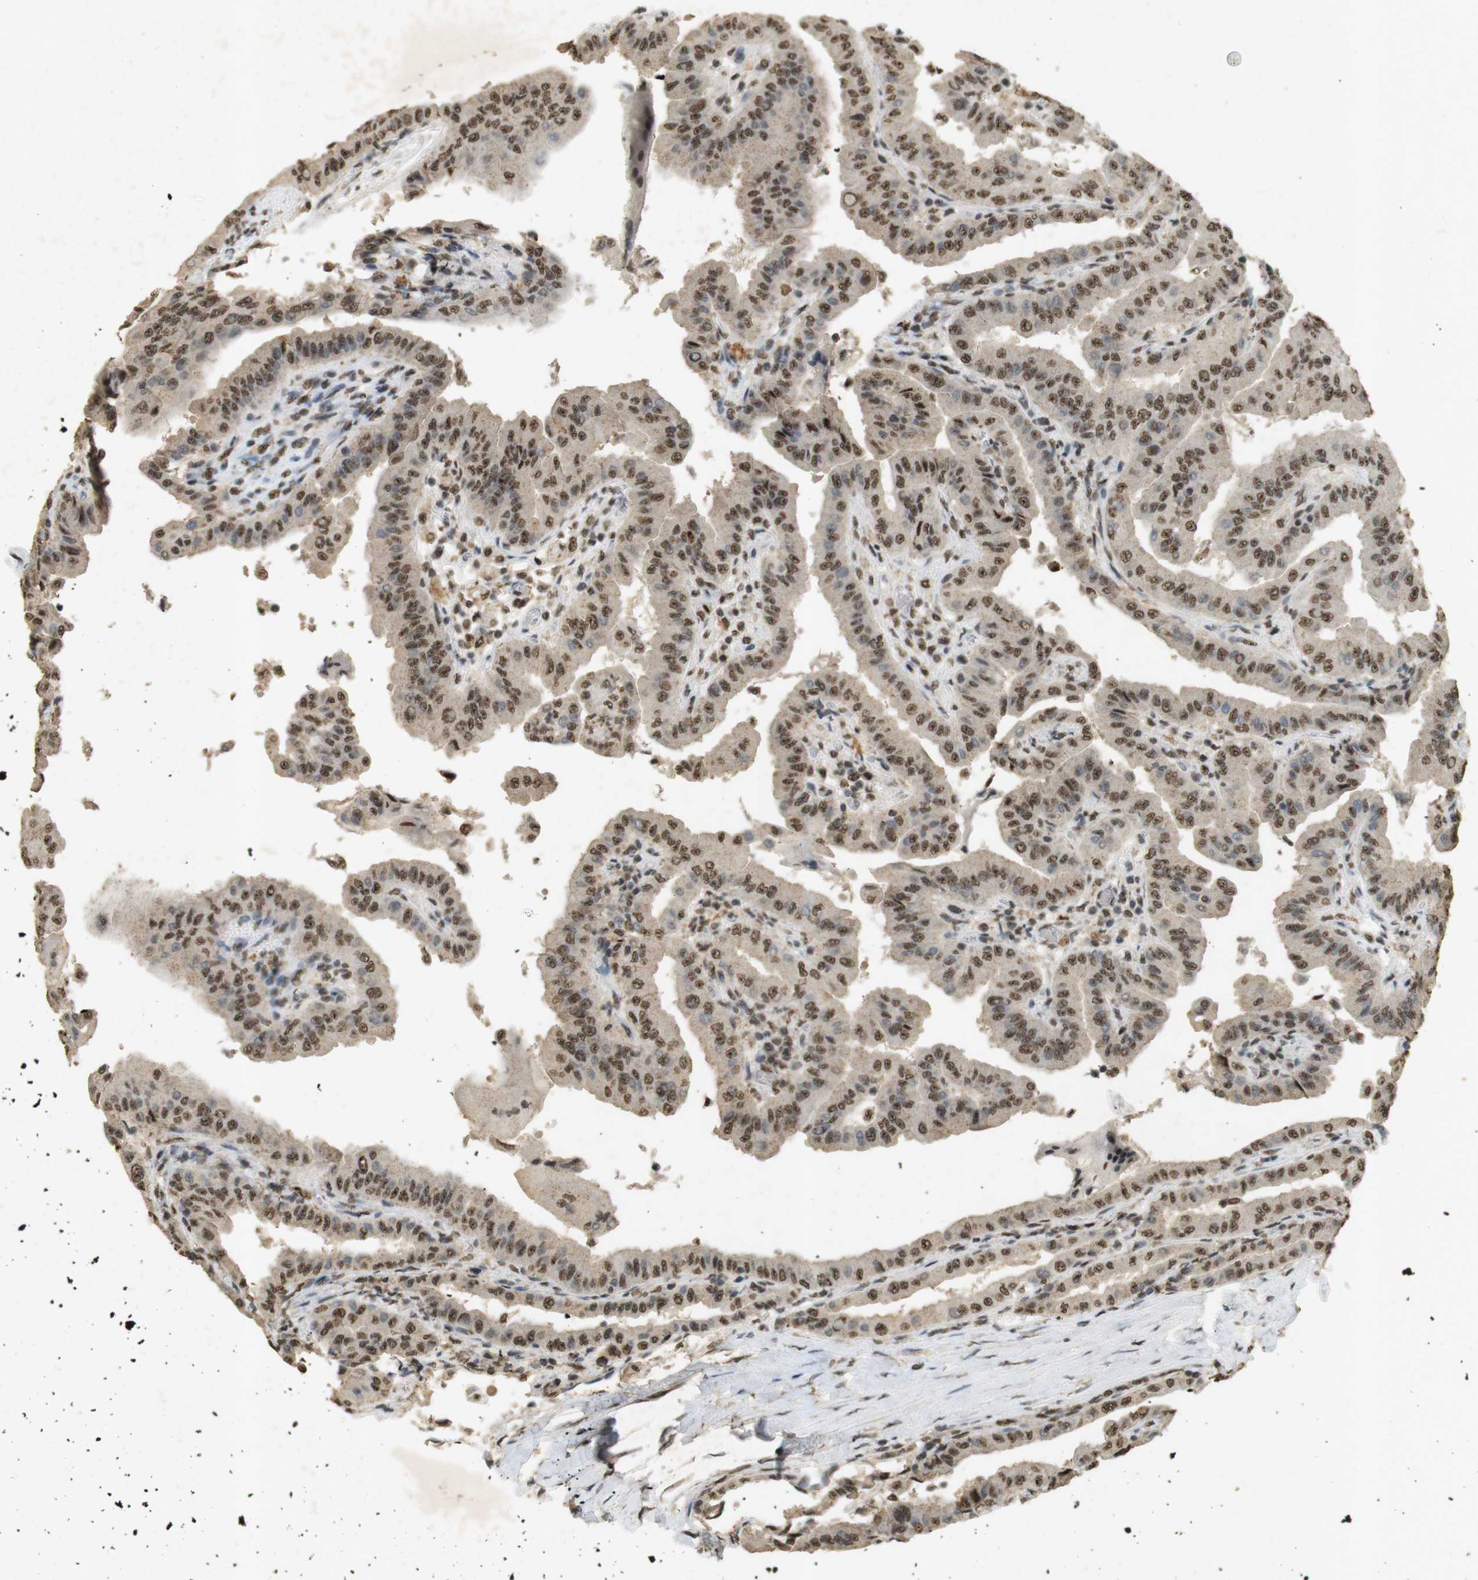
{"staining": {"intensity": "moderate", "quantity": ">75%", "location": "cytoplasmic/membranous,nuclear"}, "tissue": "thyroid cancer", "cell_type": "Tumor cells", "image_type": "cancer", "snomed": [{"axis": "morphology", "description": "Papillary adenocarcinoma, NOS"}, {"axis": "topography", "description": "Thyroid gland"}], "caption": "Protein staining of thyroid cancer (papillary adenocarcinoma) tissue shows moderate cytoplasmic/membranous and nuclear staining in approximately >75% of tumor cells. (IHC, brightfield microscopy, high magnification).", "gene": "GATA4", "patient": {"sex": "male", "age": 33}}